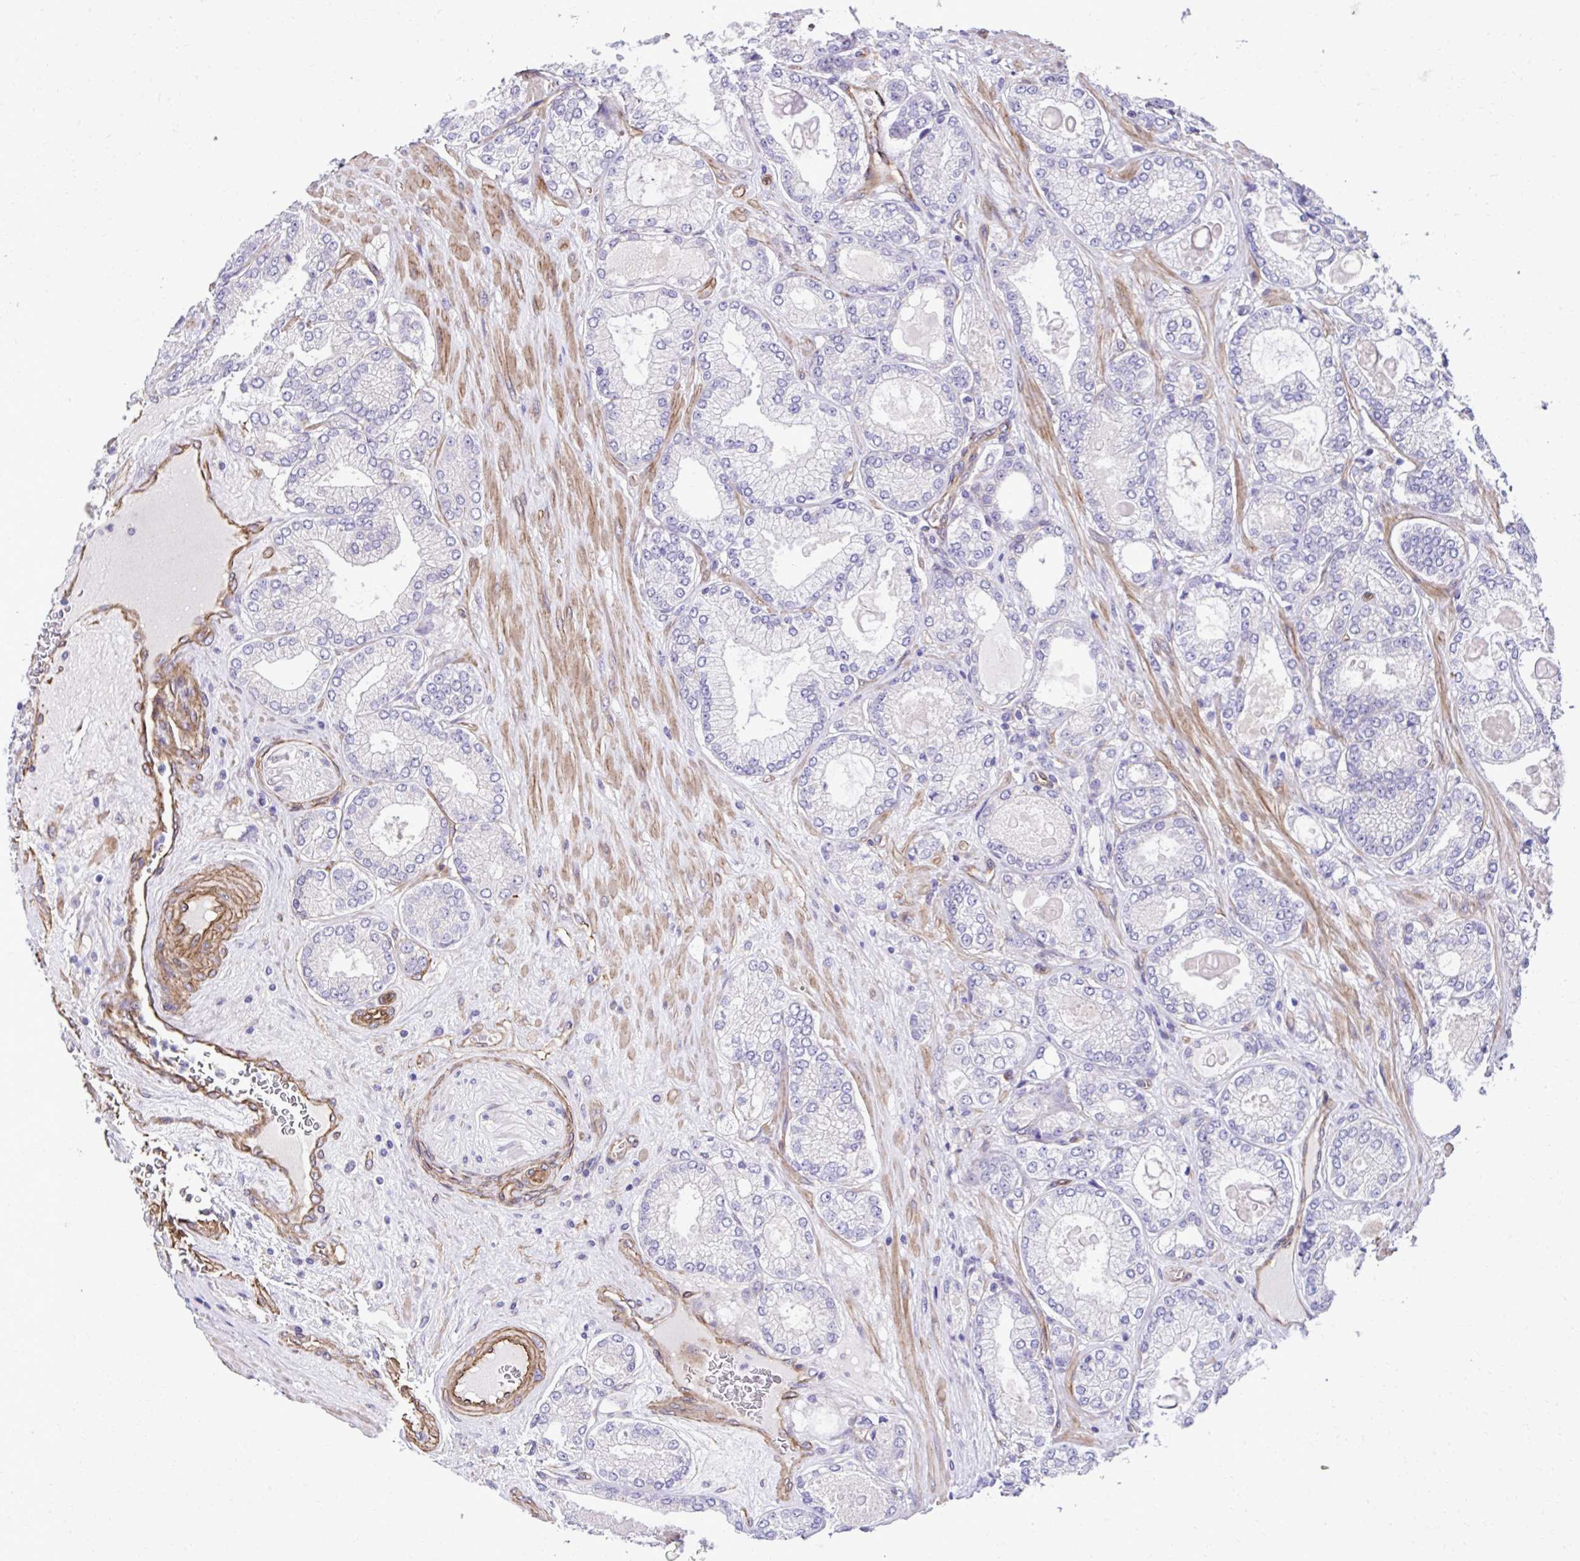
{"staining": {"intensity": "negative", "quantity": "none", "location": "none"}, "tissue": "prostate cancer", "cell_type": "Tumor cells", "image_type": "cancer", "snomed": [{"axis": "morphology", "description": "Adenocarcinoma, High grade"}, {"axis": "topography", "description": "Prostate"}], "caption": "Immunohistochemistry (IHC) histopathology image of human prostate cancer stained for a protein (brown), which displays no positivity in tumor cells. The staining was performed using DAB (3,3'-diaminobenzidine) to visualize the protein expression in brown, while the nuclei were stained in blue with hematoxylin (Magnification: 20x).", "gene": "TRIM52", "patient": {"sex": "male", "age": 68}}